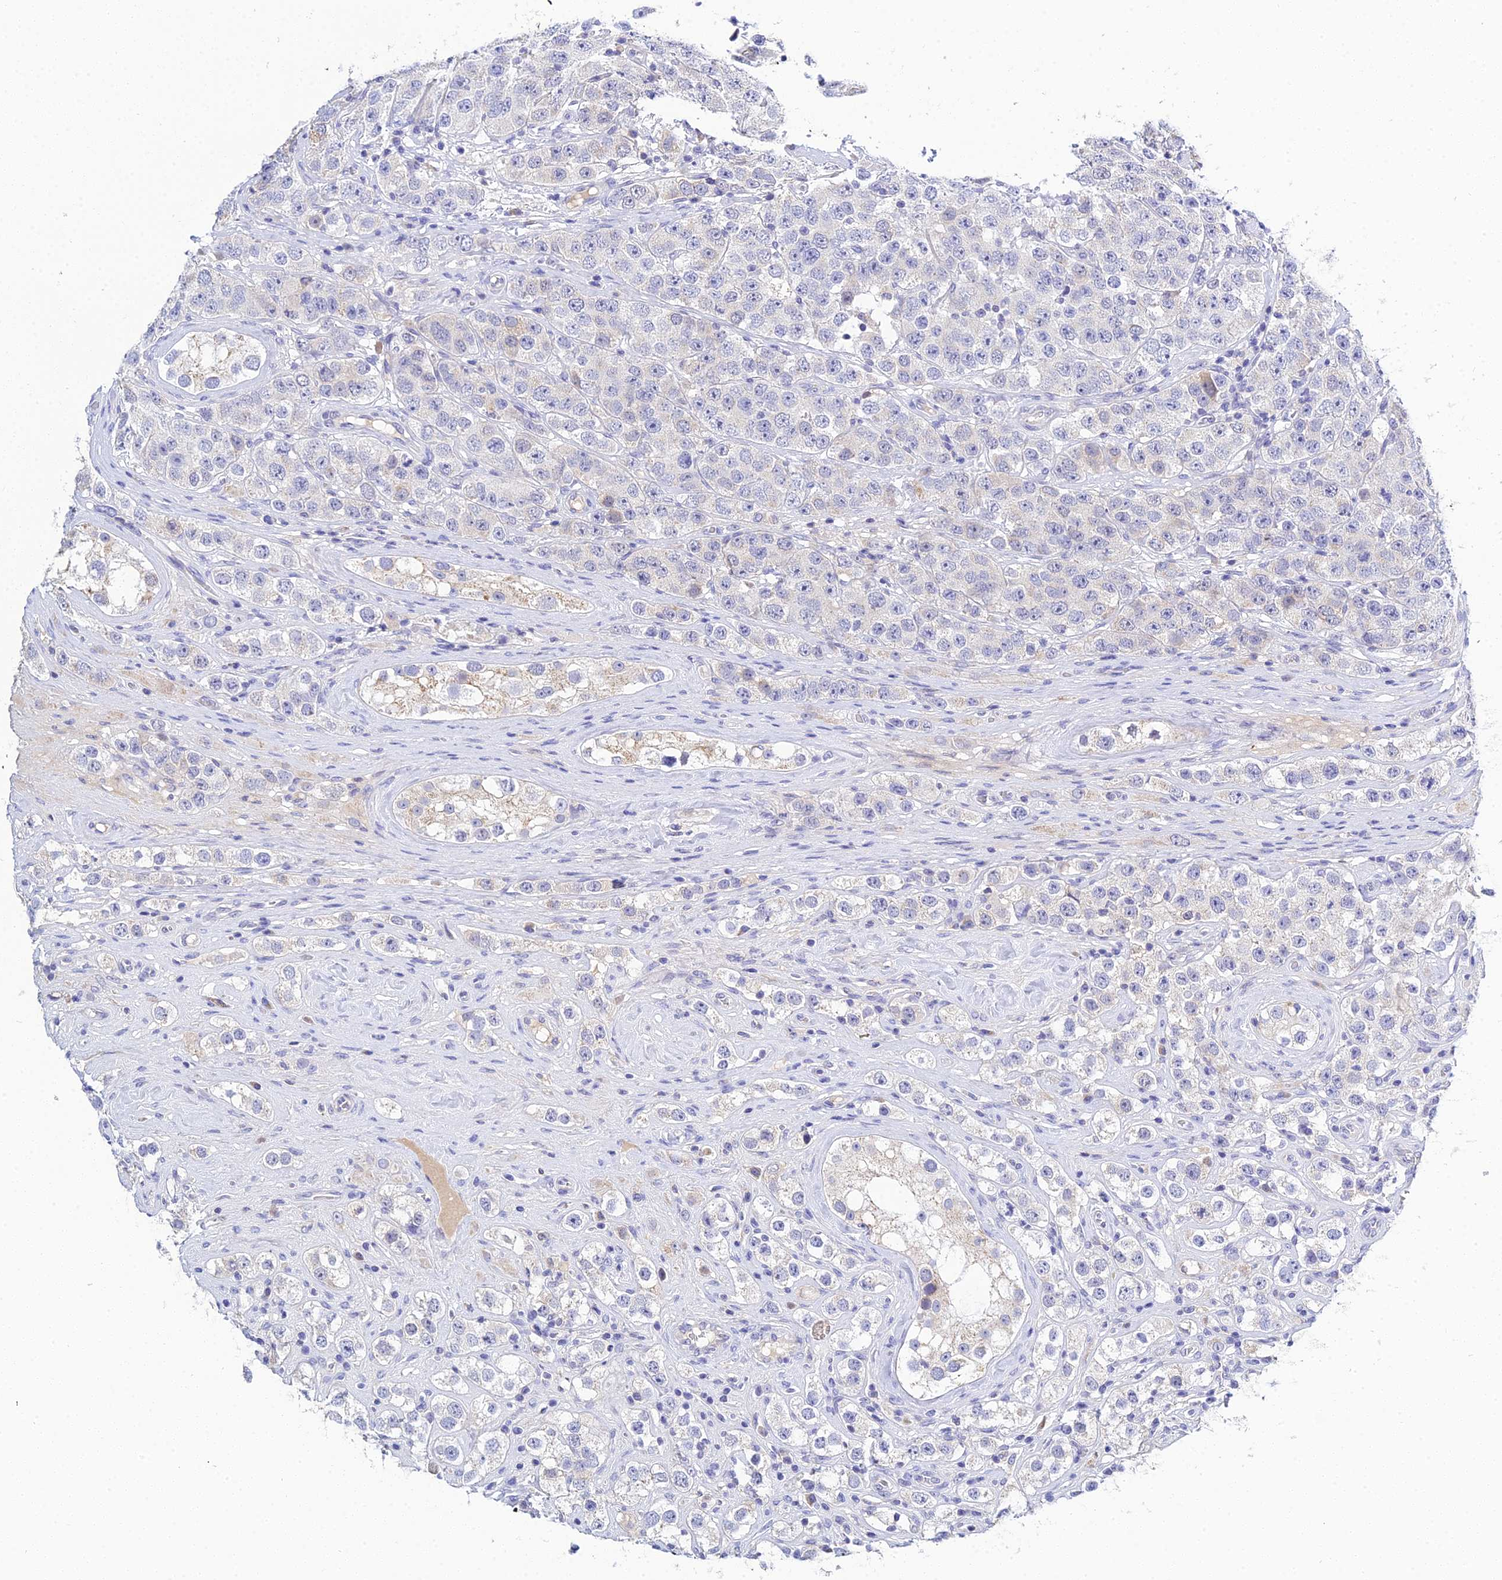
{"staining": {"intensity": "negative", "quantity": "none", "location": "none"}, "tissue": "testis cancer", "cell_type": "Tumor cells", "image_type": "cancer", "snomed": [{"axis": "morphology", "description": "Seminoma, NOS"}, {"axis": "topography", "description": "Testis"}], "caption": "This is an IHC histopathology image of testis seminoma. There is no expression in tumor cells.", "gene": "ZXDA", "patient": {"sex": "male", "age": 28}}